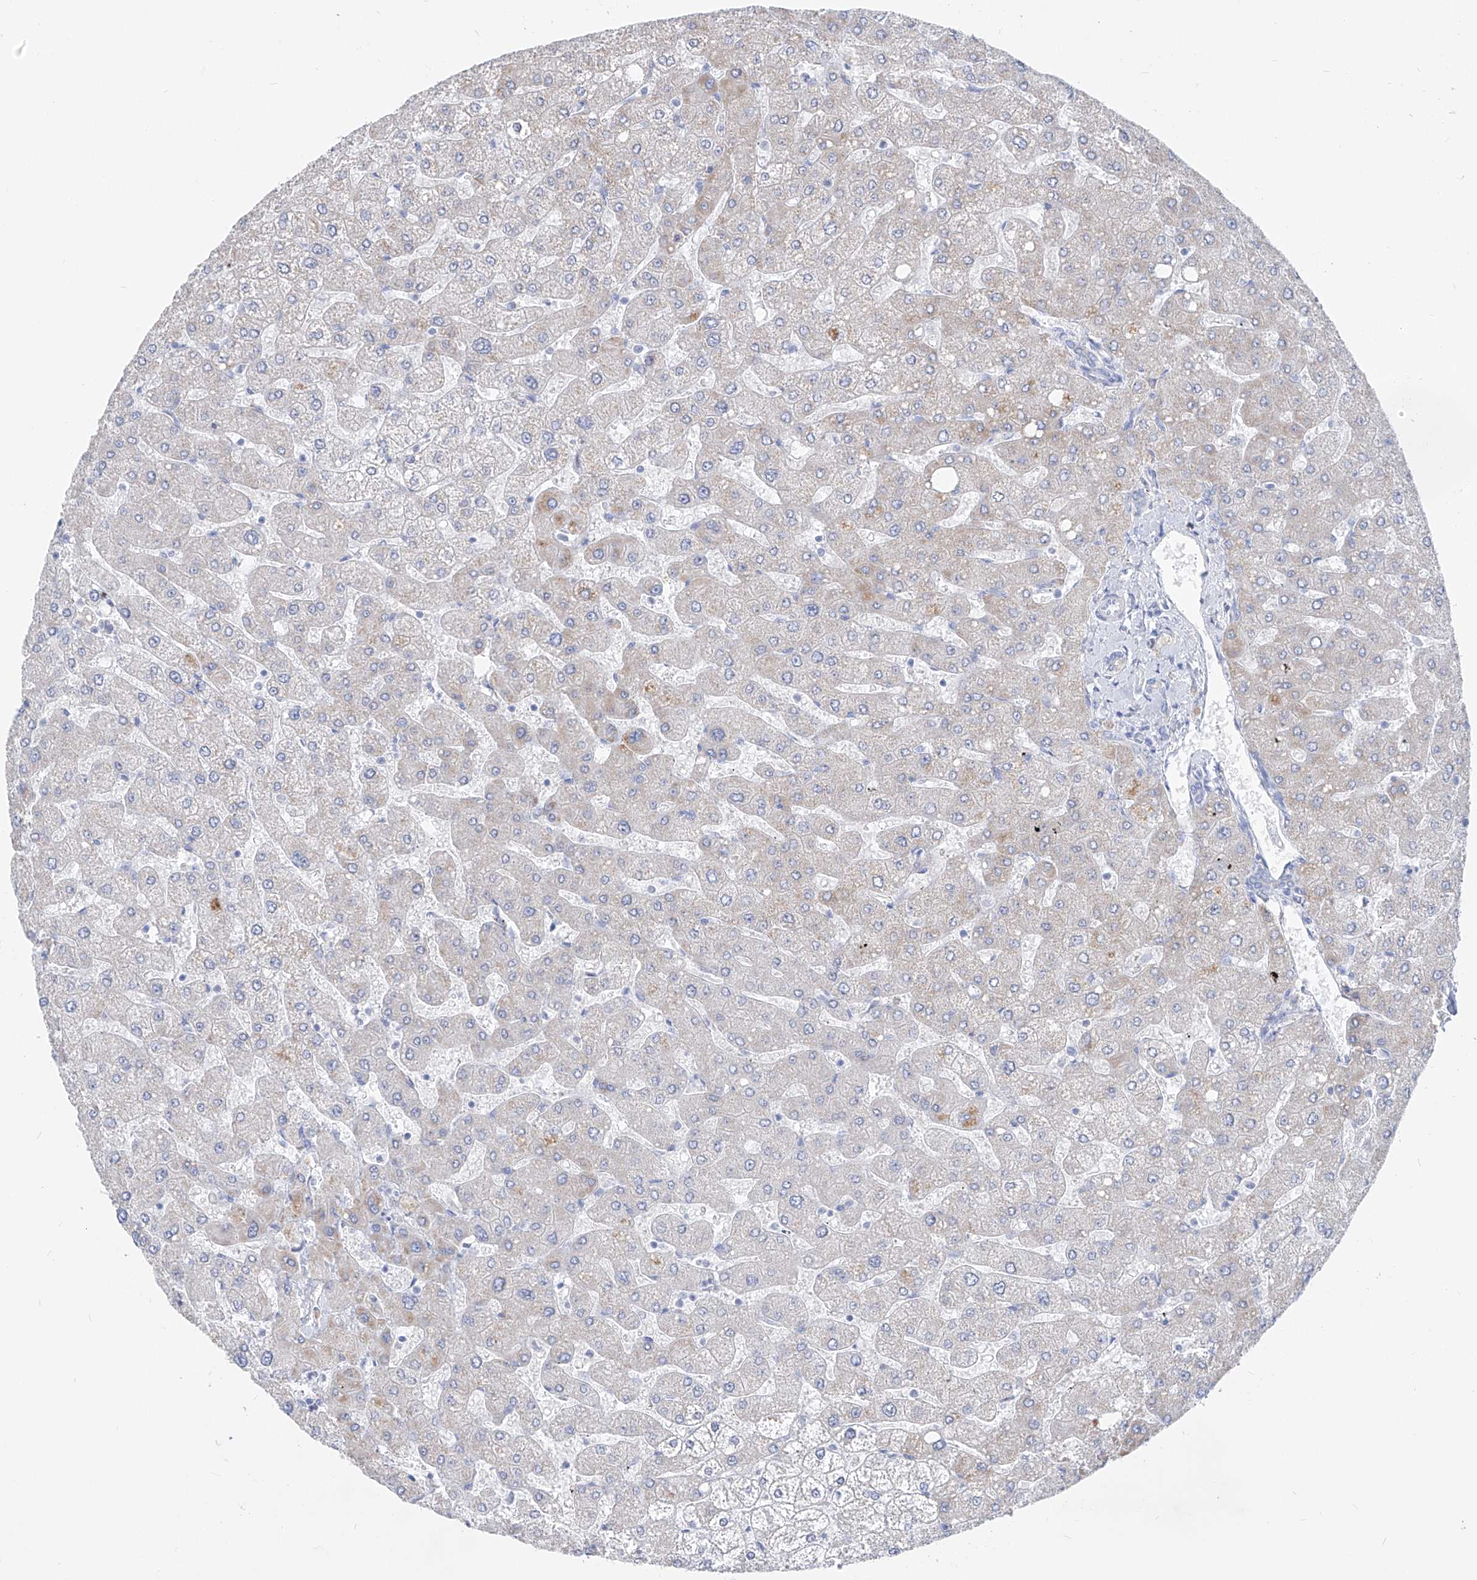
{"staining": {"intensity": "negative", "quantity": "none", "location": "none"}, "tissue": "liver", "cell_type": "Cholangiocytes", "image_type": "normal", "snomed": [{"axis": "morphology", "description": "Normal tissue, NOS"}, {"axis": "topography", "description": "Liver"}], "caption": "Image shows no protein staining in cholangiocytes of unremarkable liver. (DAB (3,3'-diaminobenzidine) immunohistochemistry with hematoxylin counter stain).", "gene": "FRS3", "patient": {"sex": "male", "age": 55}}